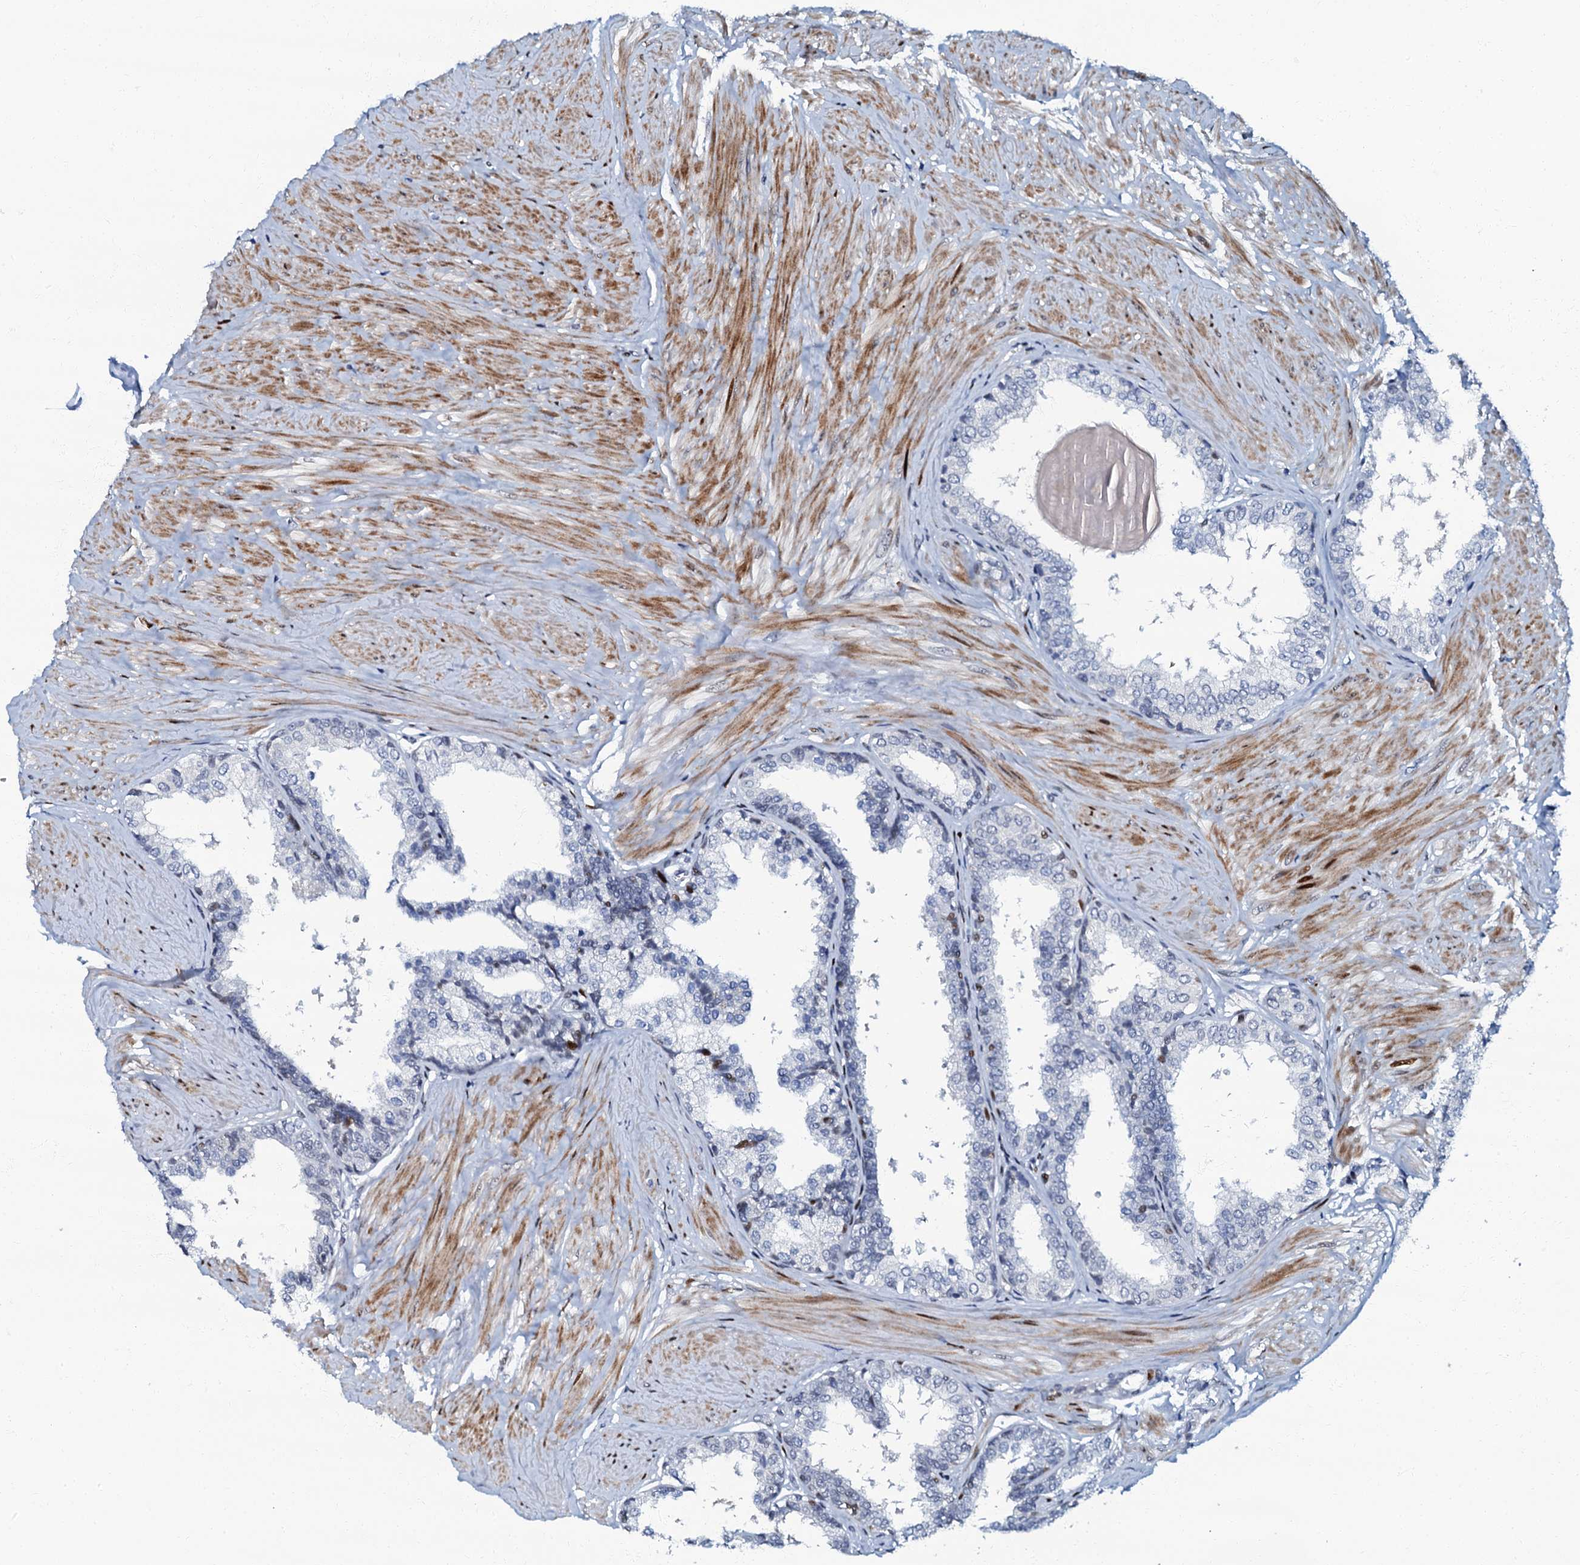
{"staining": {"intensity": "weak", "quantity": "<25%", "location": "nuclear"}, "tissue": "prostate", "cell_type": "Glandular cells", "image_type": "normal", "snomed": [{"axis": "morphology", "description": "Normal tissue, NOS"}, {"axis": "topography", "description": "Prostate"}], "caption": "This is an immunohistochemistry histopathology image of benign human prostate. There is no expression in glandular cells.", "gene": "MFSD5", "patient": {"sex": "male", "age": 48}}